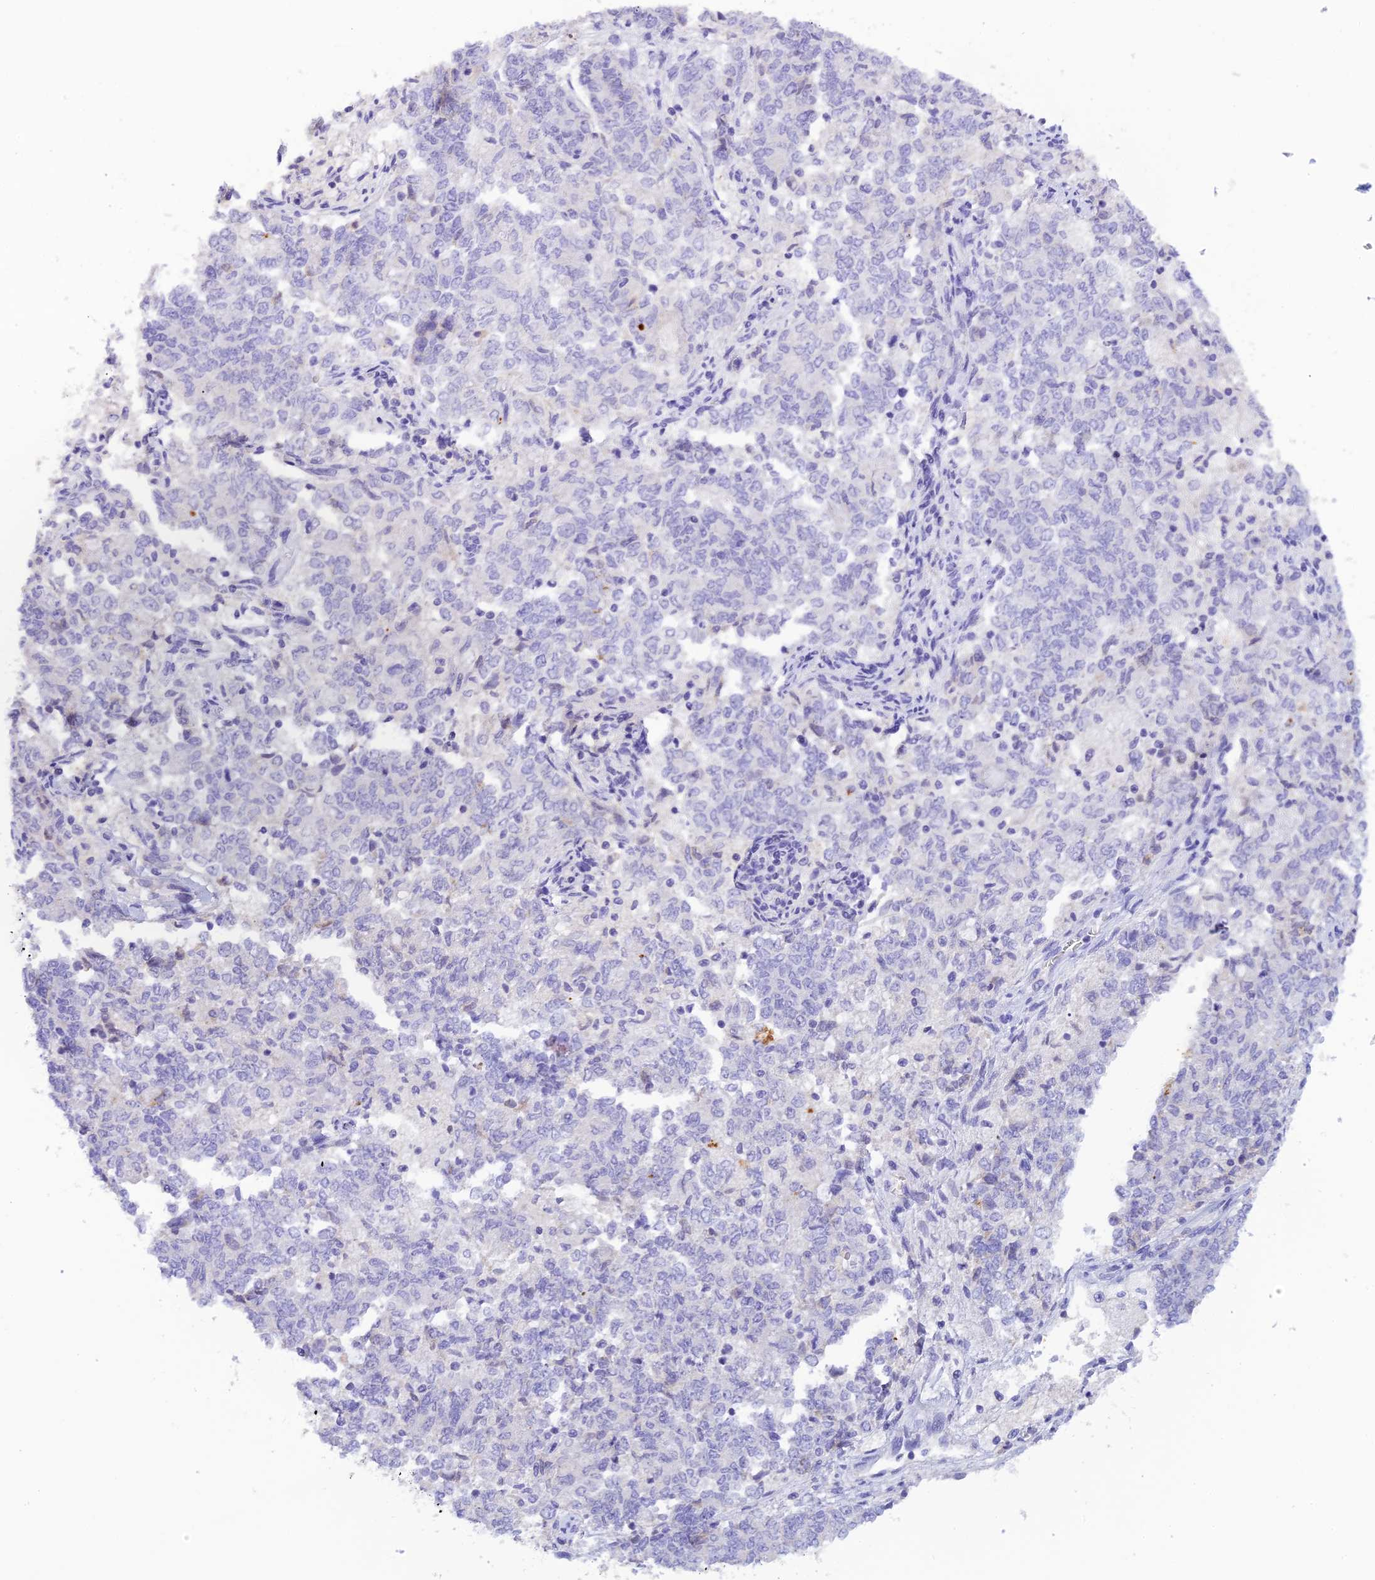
{"staining": {"intensity": "negative", "quantity": "none", "location": "none"}, "tissue": "endometrial cancer", "cell_type": "Tumor cells", "image_type": "cancer", "snomed": [{"axis": "morphology", "description": "Adenocarcinoma, NOS"}, {"axis": "topography", "description": "Endometrium"}], "caption": "This micrograph is of endometrial cancer stained with immunohistochemistry (IHC) to label a protein in brown with the nuclei are counter-stained blue. There is no staining in tumor cells.", "gene": "C12orf29", "patient": {"sex": "female", "age": 80}}